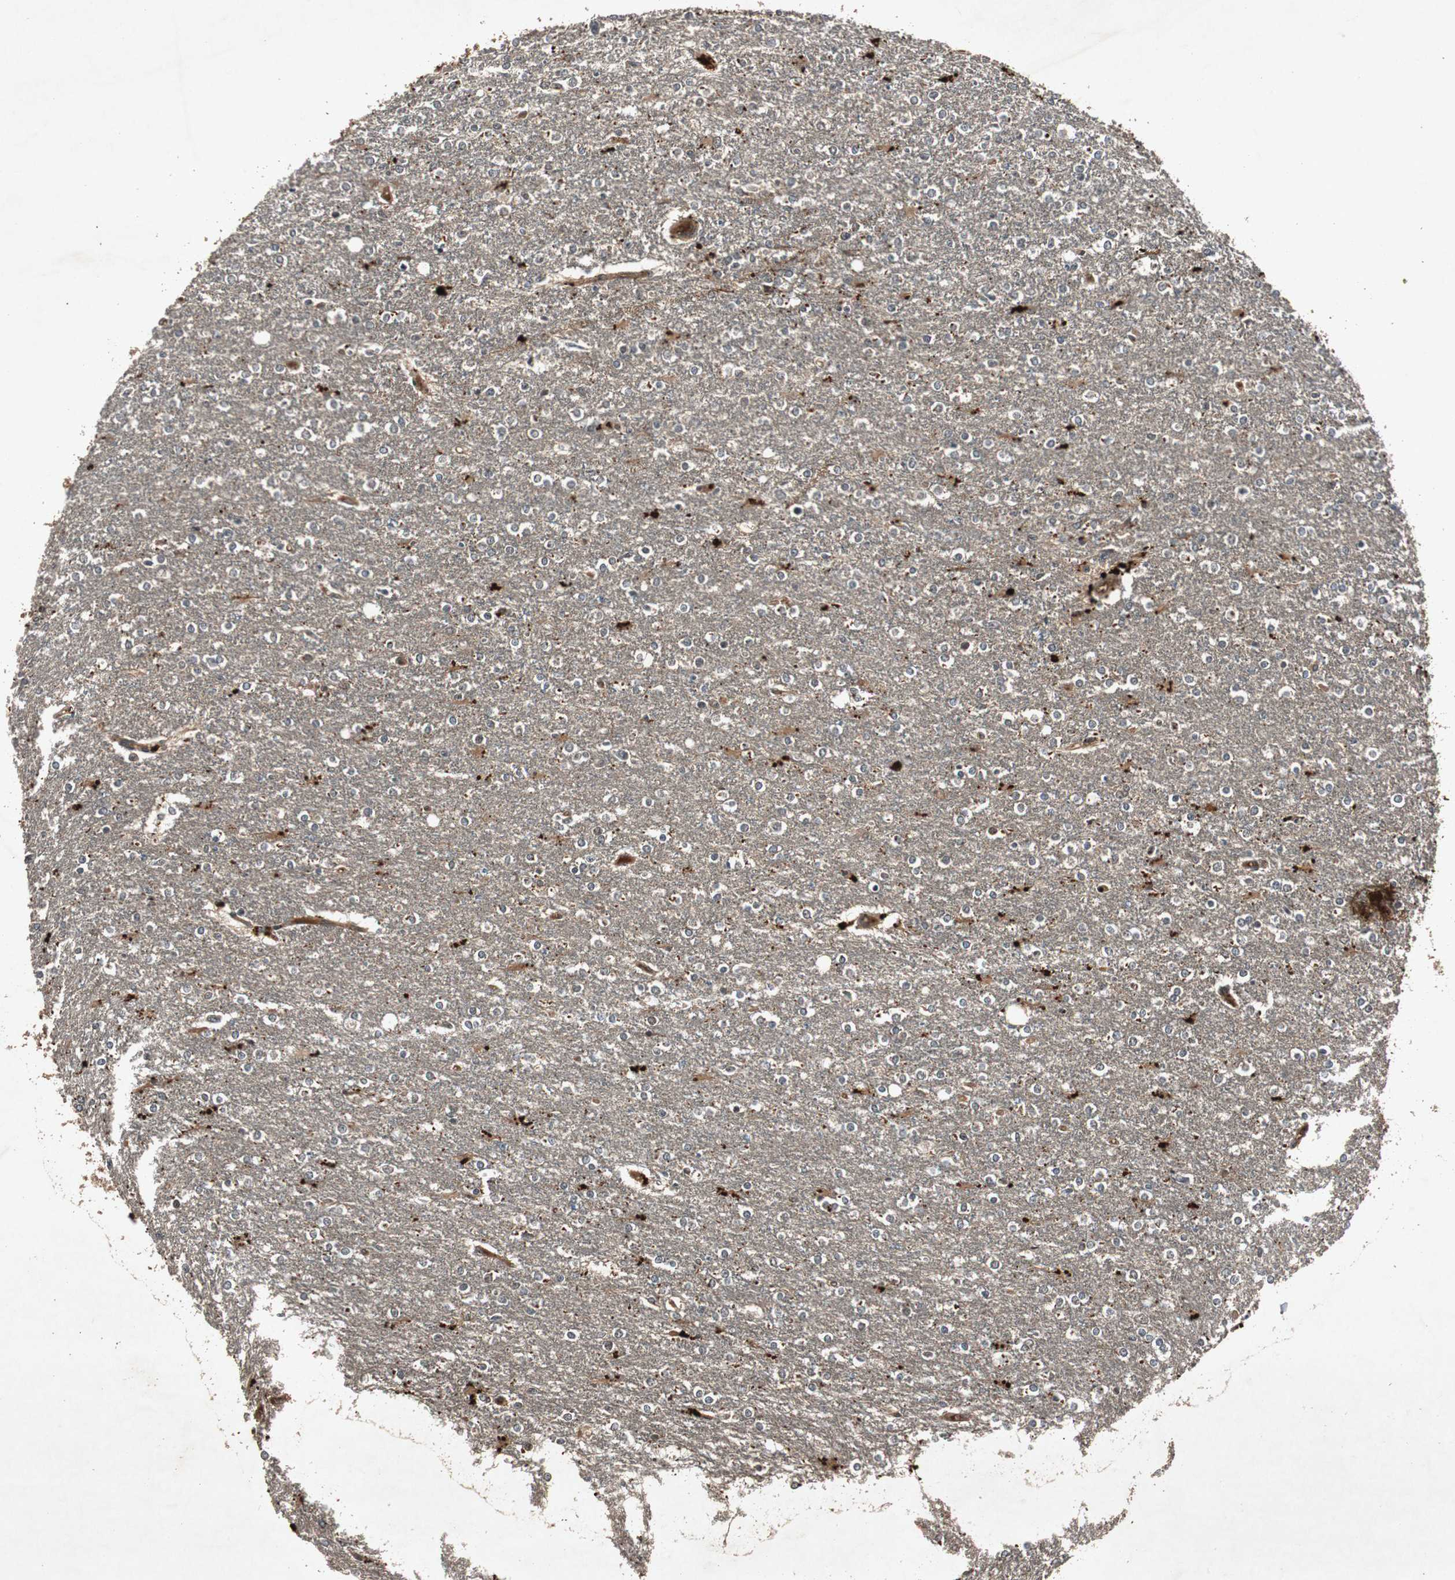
{"staining": {"intensity": "negative", "quantity": "none", "location": "none"}, "tissue": "glioma", "cell_type": "Tumor cells", "image_type": "cancer", "snomed": [{"axis": "morphology", "description": "Glioma, malignant, High grade"}, {"axis": "topography", "description": "Cerebral cortex"}], "caption": "A histopathology image of glioma stained for a protein reveals no brown staining in tumor cells.", "gene": "SLIT2", "patient": {"sex": "male", "age": 76}}